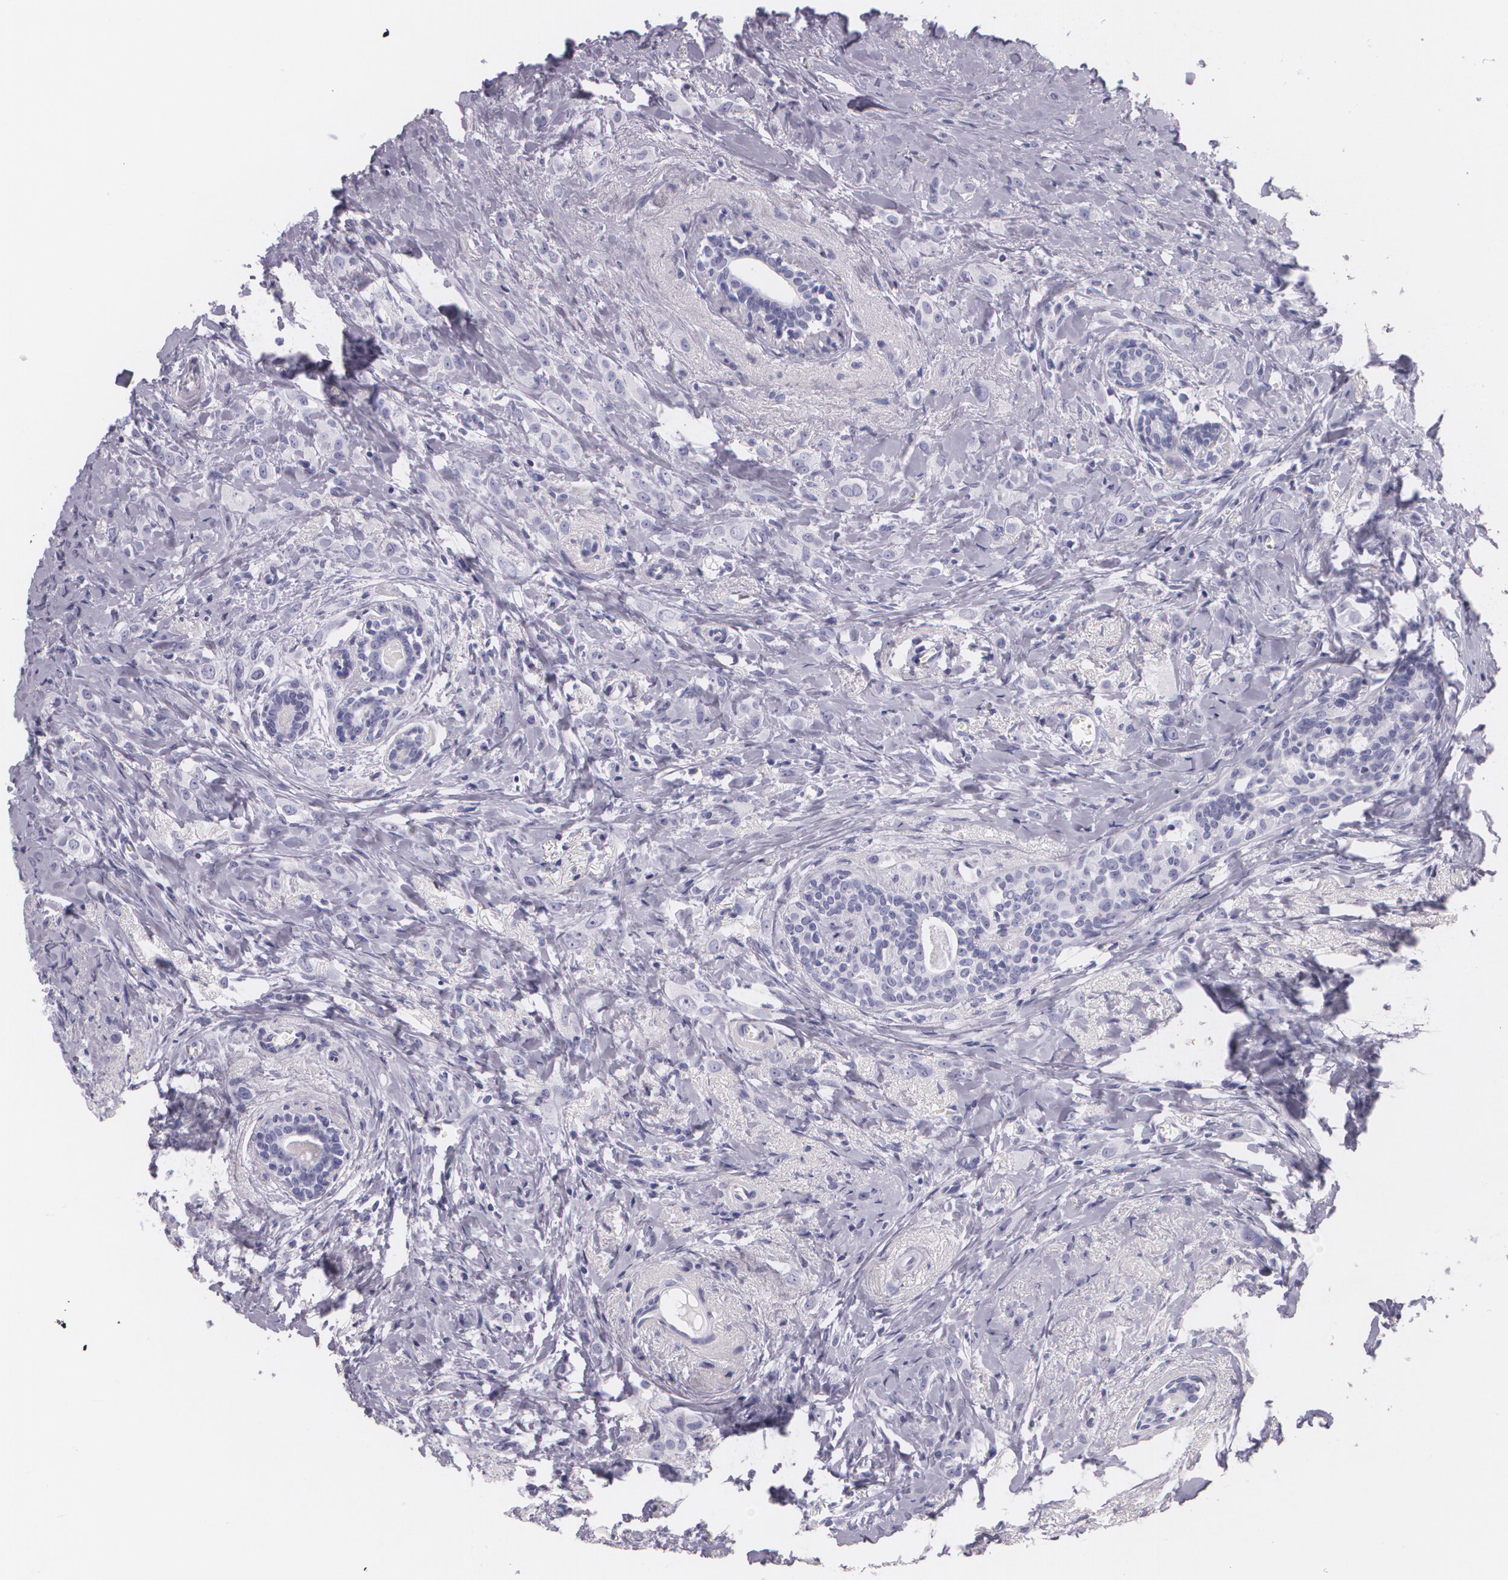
{"staining": {"intensity": "negative", "quantity": "none", "location": "none"}, "tissue": "breast cancer", "cell_type": "Tumor cells", "image_type": "cancer", "snomed": [{"axis": "morphology", "description": "Lobular carcinoma"}, {"axis": "topography", "description": "Breast"}], "caption": "Lobular carcinoma (breast) was stained to show a protein in brown. There is no significant staining in tumor cells. (DAB (3,3'-diaminobenzidine) immunohistochemistry visualized using brightfield microscopy, high magnification).", "gene": "DLG4", "patient": {"sex": "female", "age": 57}}